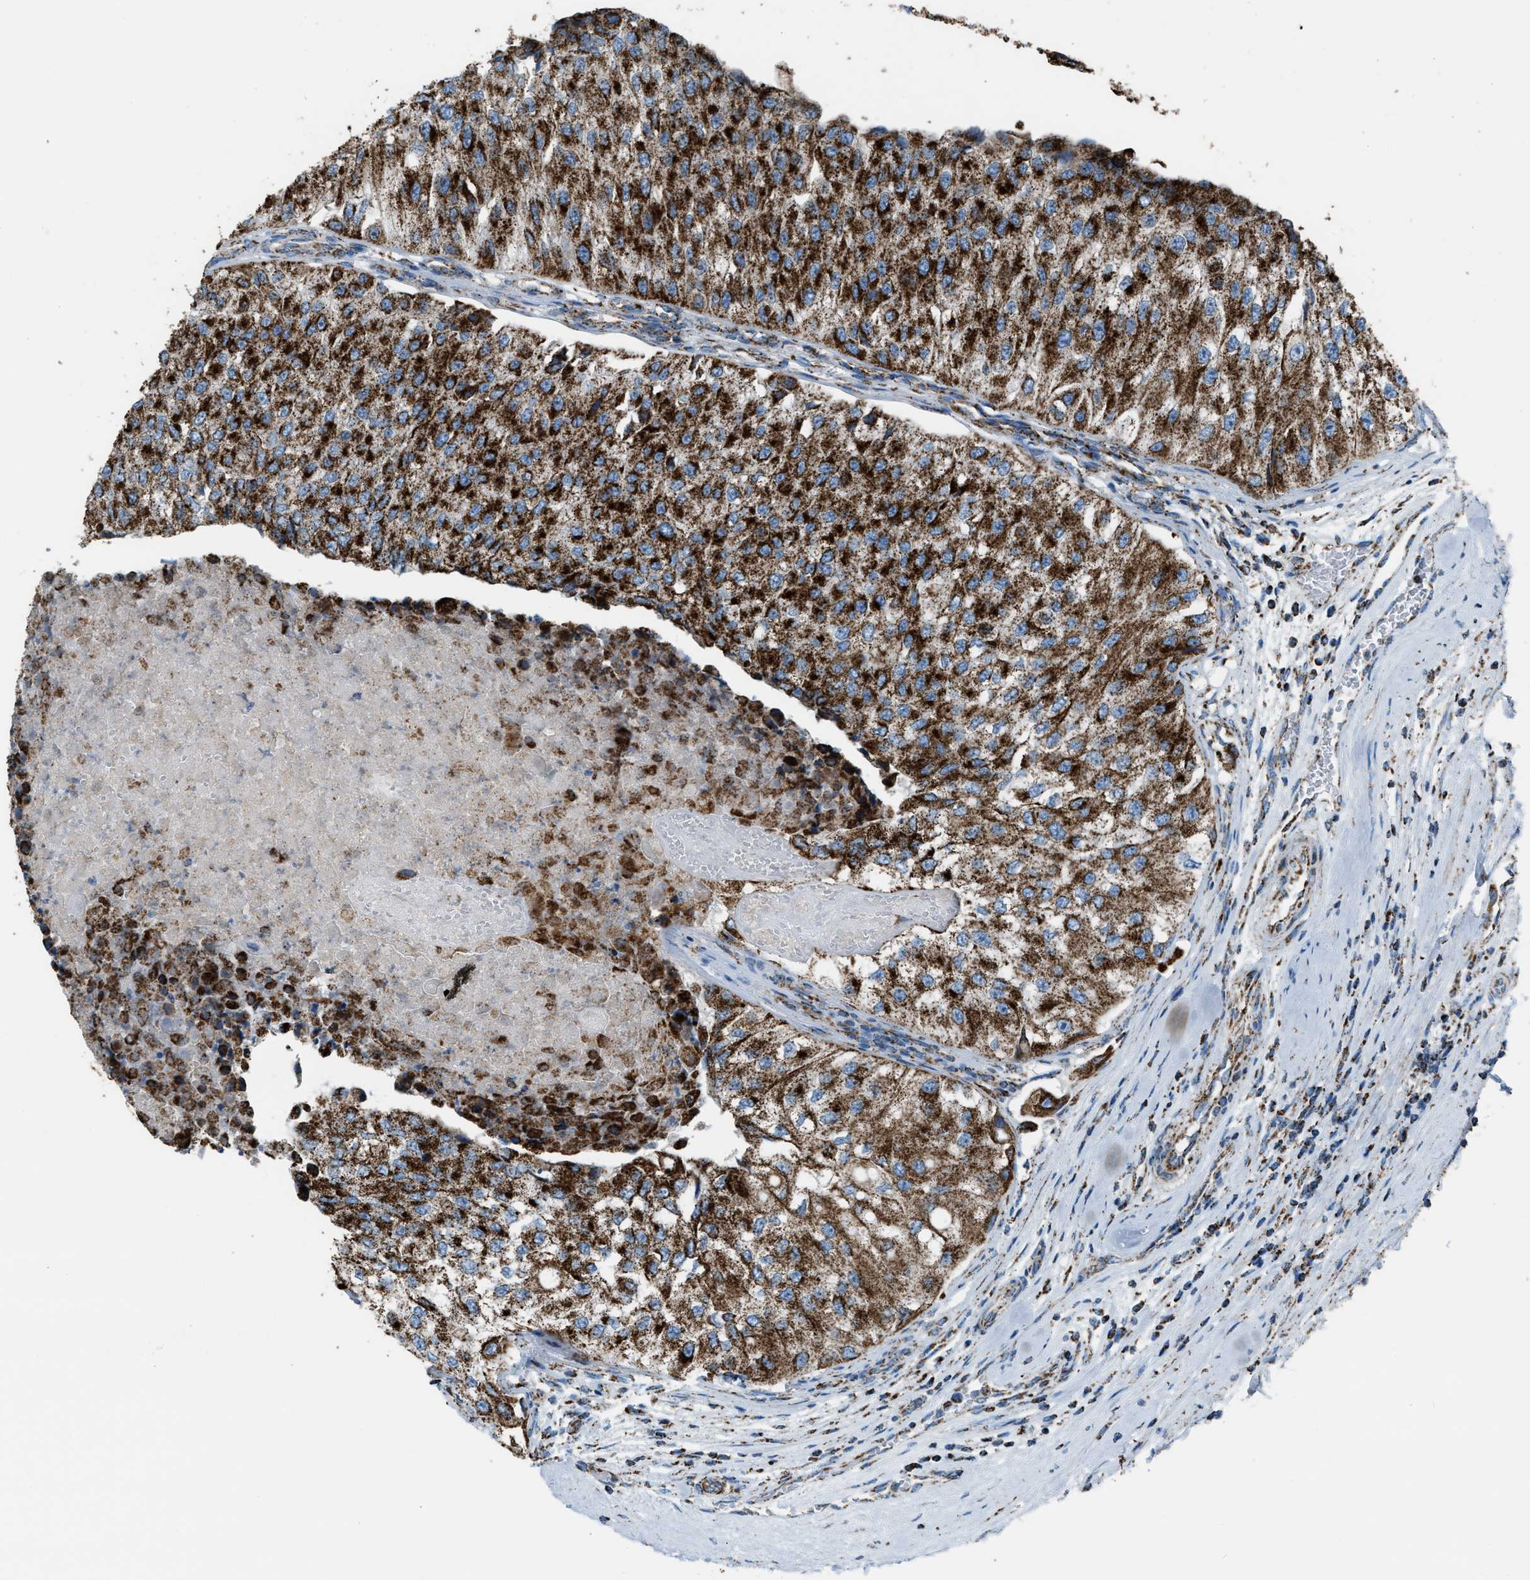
{"staining": {"intensity": "strong", "quantity": ">75%", "location": "cytoplasmic/membranous"}, "tissue": "urothelial cancer", "cell_type": "Tumor cells", "image_type": "cancer", "snomed": [{"axis": "morphology", "description": "Urothelial carcinoma, High grade"}, {"axis": "topography", "description": "Kidney"}, {"axis": "topography", "description": "Urinary bladder"}], "caption": "Approximately >75% of tumor cells in human urothelial carcinoma (high-grade) display strong cytoplasmic/membranous protein expression as visualized by brown immunohistochemical staining.", "gene": "MDH2", "patient": {"sex": "male", "age": 77}}